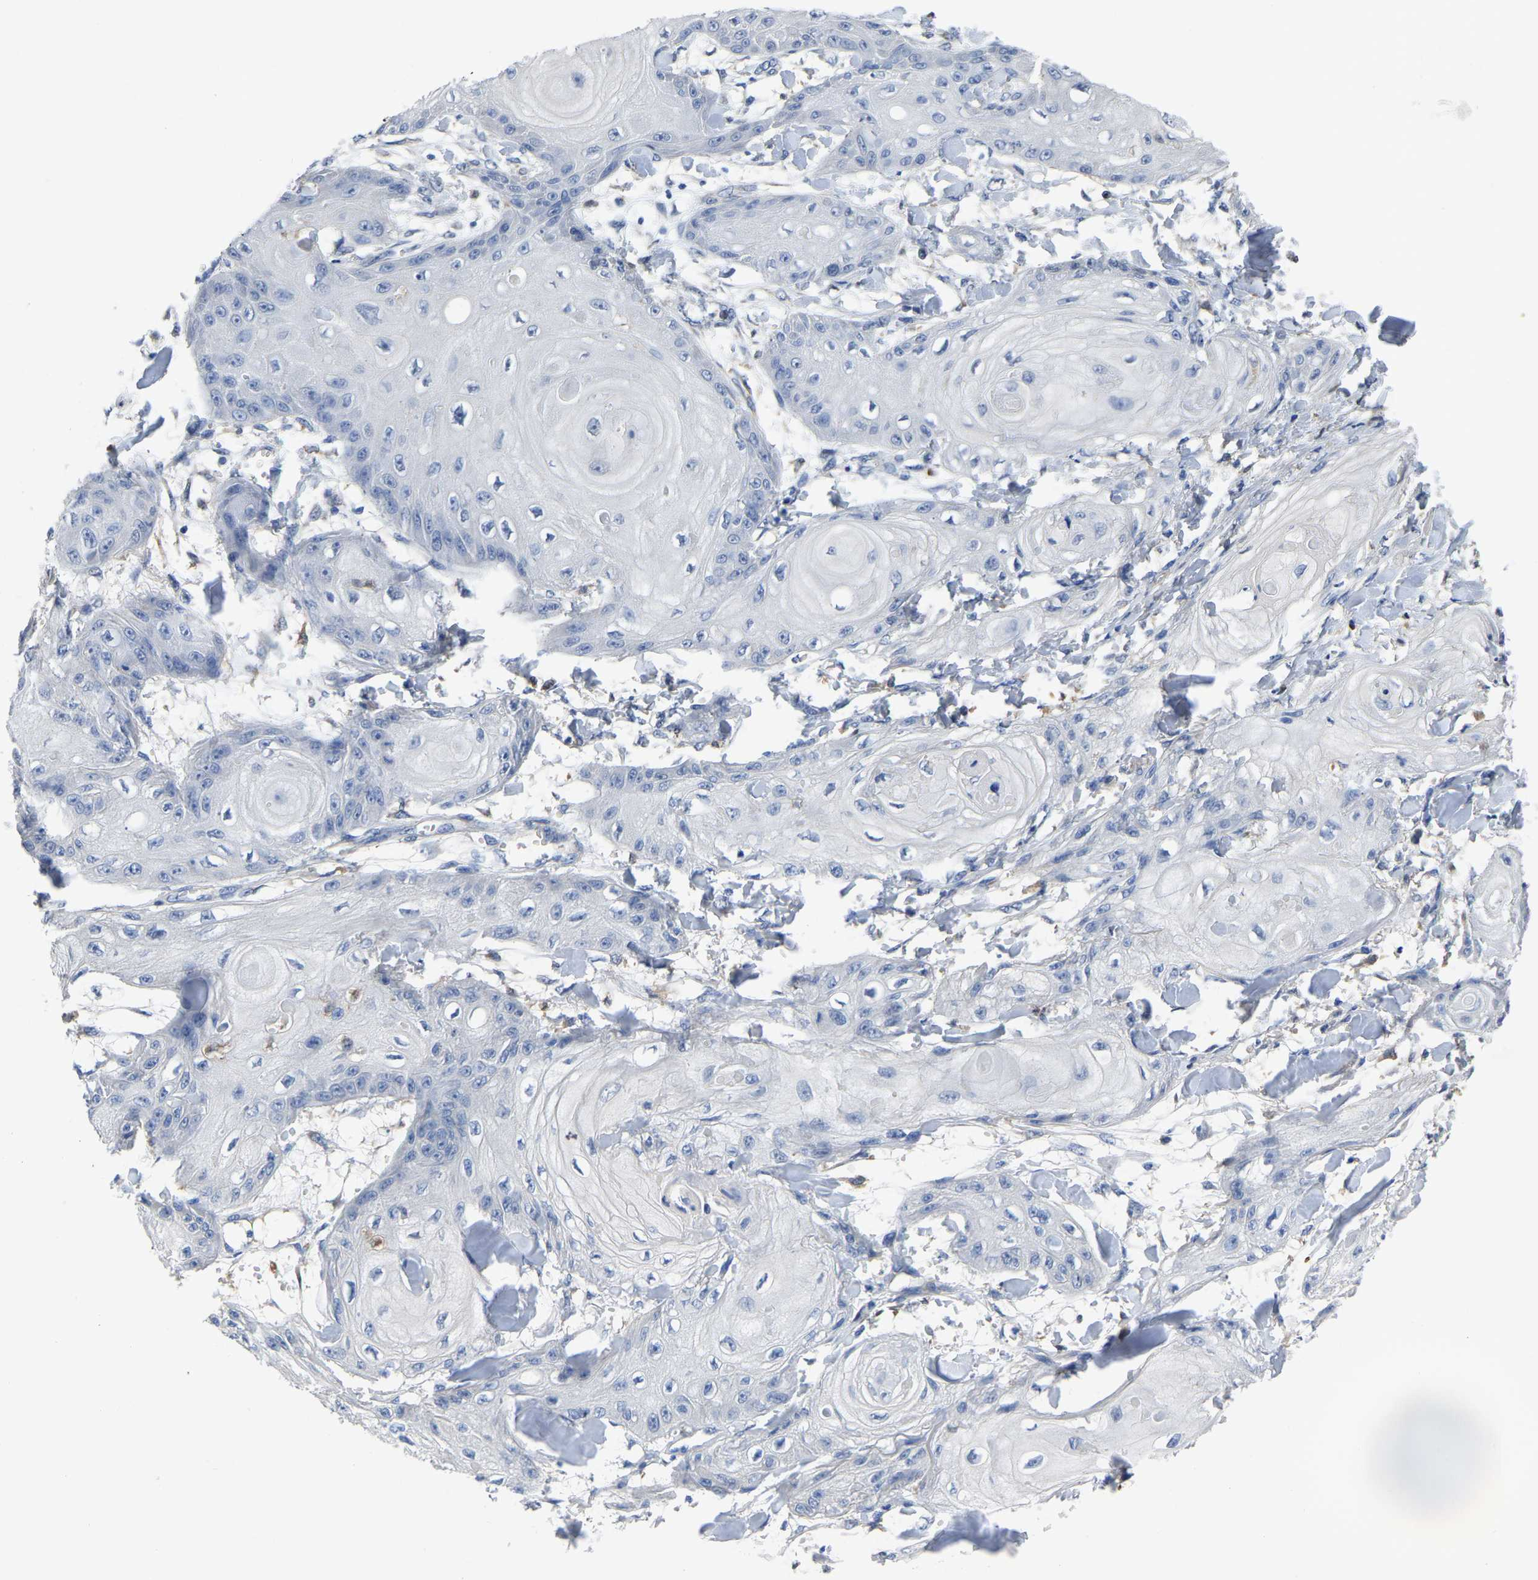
{"staining": {"intensity": "negative", "quantity": "none", "location": "none"}, "tissue": "skin cancer", "cell_type": "Tumor cells", "image_type": "cancer", "snomed": [{"axis": "morphology", "description": "Squamous cell carcinoma, NOS"}, {"axis": "topography", "description": "Skin"}], "caption": "Immunohistochemical staining of human skin cancer (squamous cell carcinoma) shows no significant staining in tumor cells.", "gene": "ATG2B", "patient": {"sex": "male", "age": 74}}